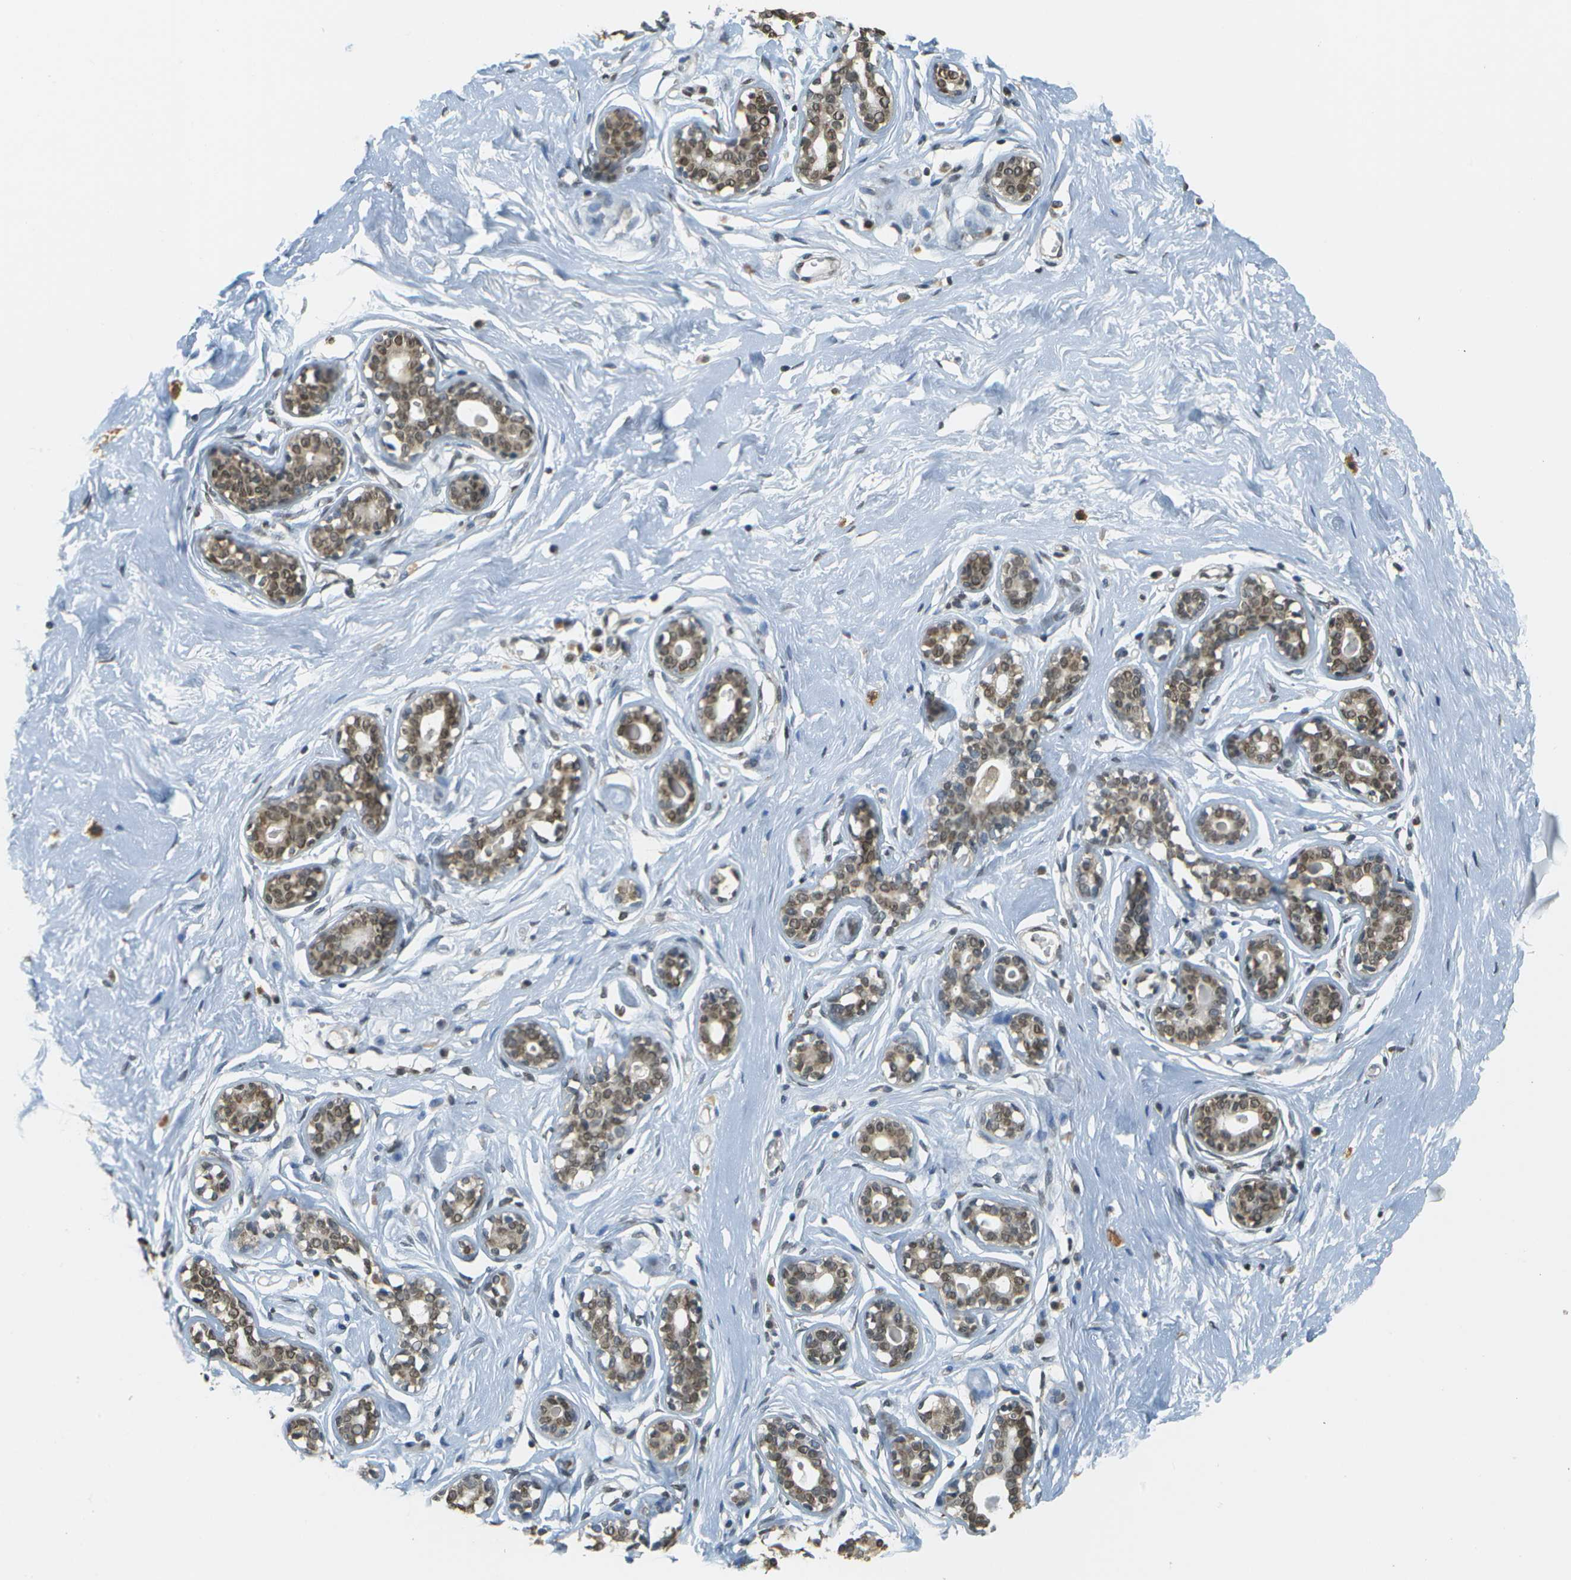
{"staining": {"intensity": "weak", "quantity": ">75%", "location": "cytoplasmic/membranous,nuclear"}, "tissue": "breast", "cell_type": "Adipocytes", "image_type": "normal", "snomed": [{"axis": "morphology", "description": "Normal tissue, NOS"}, {"axis": "topography", "description": "Breast"}], "caption": "A histopathology image showing weak cytoplasmic/membranous,nuclear staining in about >75% of adipocytes in normal breast, as visualized by brown immunohistochemical staining.", "gene": "ABL2", "patient": {"sex": "female", "age": 23}}